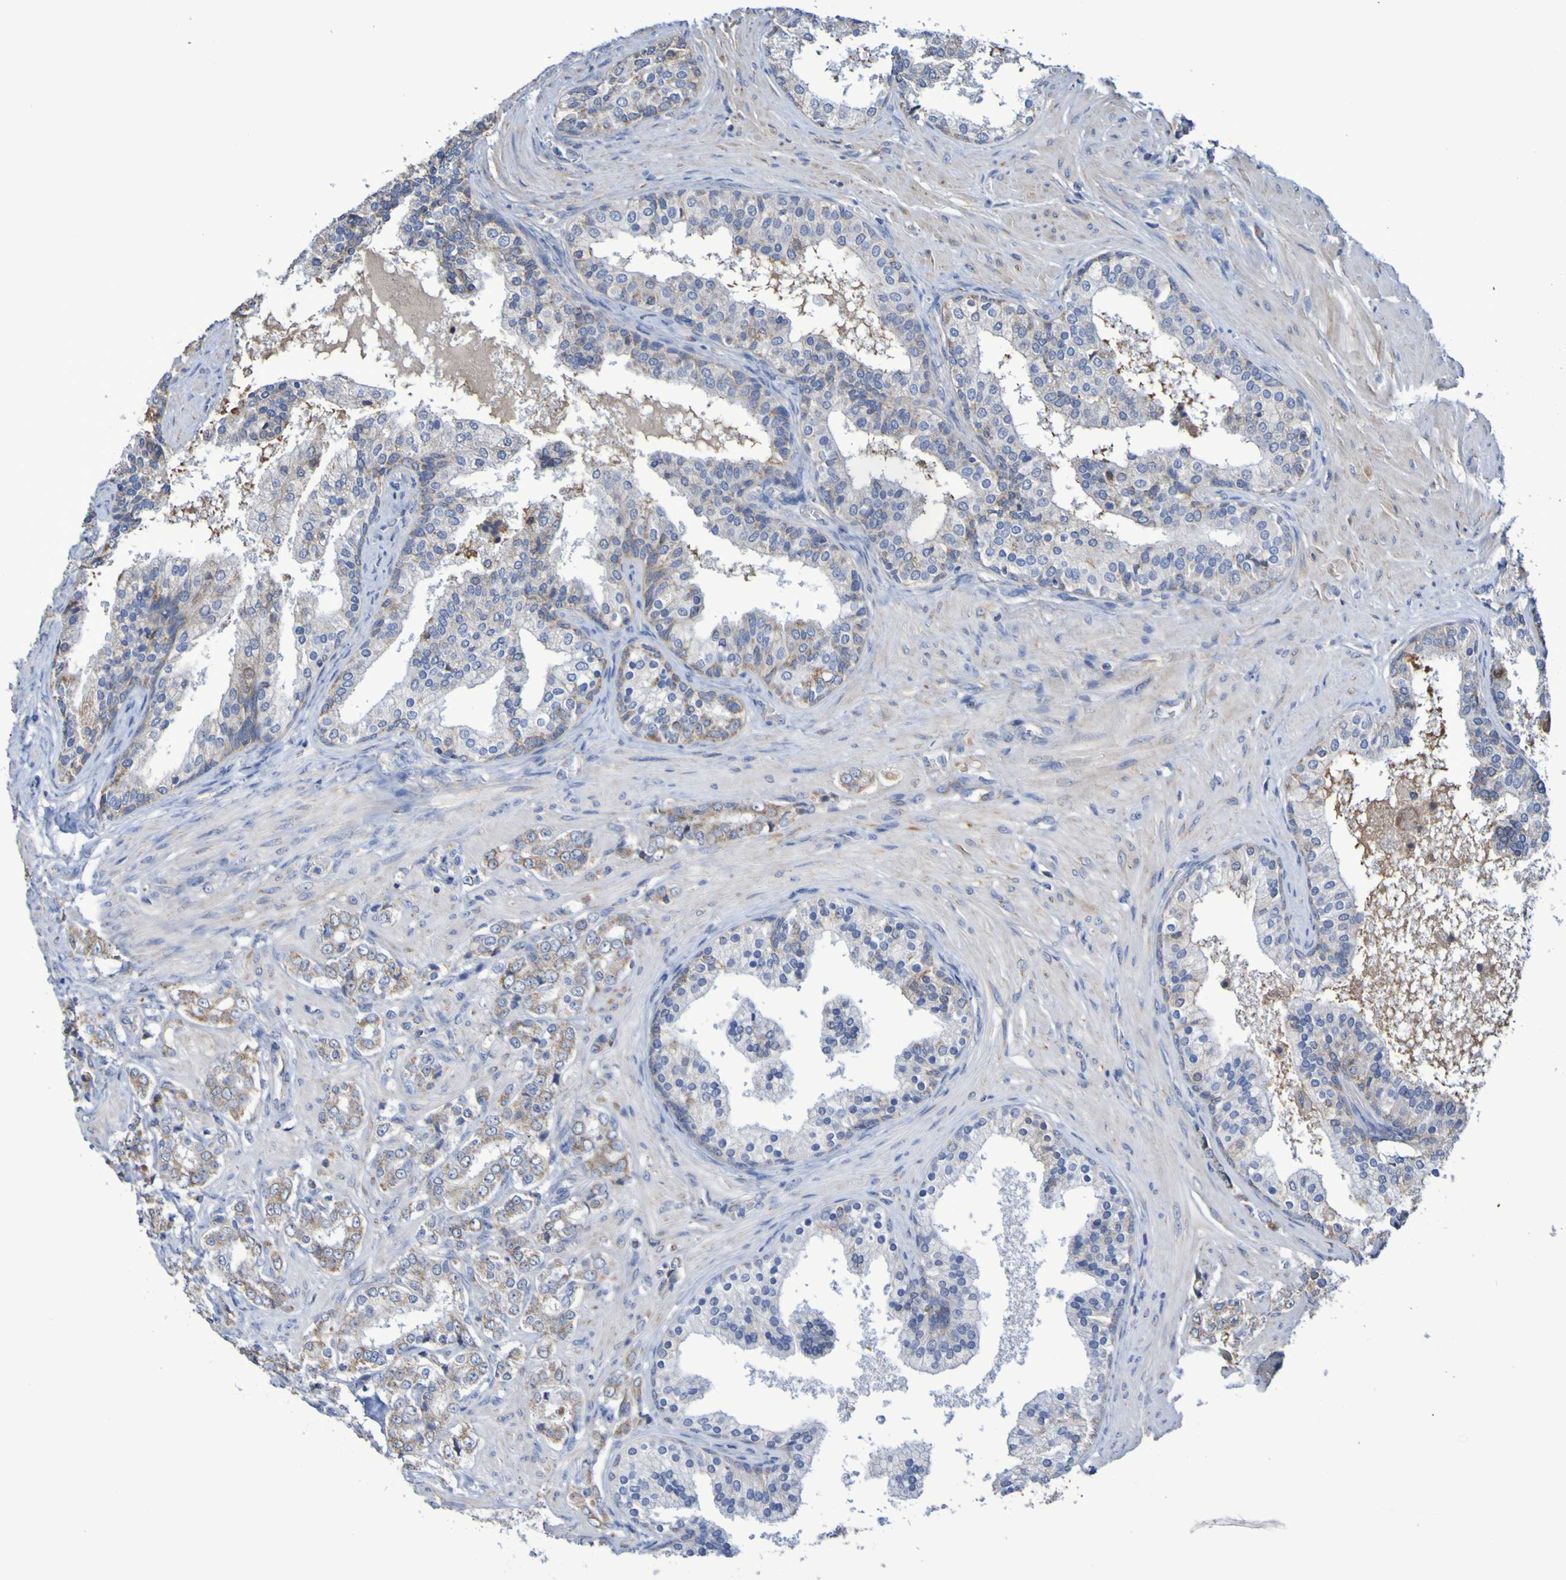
{"staining": {"intensity": "weak", "quantity": "<25%", "location": "cytoplasmic/membranous"}, "tissue": "prostate cancer", "cell_type": "Tumor cells", "image_type": "cancer", "snomed": [{"axis": "morphology", "description": "Adenocarcinoma, Low grade"}, {"axis": "topography", "description": "Prostate"}], "caption": "The micrograph demonstrates no staining of tumor cells in adenocarcinoma (low-grade) (prostate). (DAB immunohistochemistry, high magnification).", "gene": "CNTN2", "patient": {"sex": "male", "age": 60}}